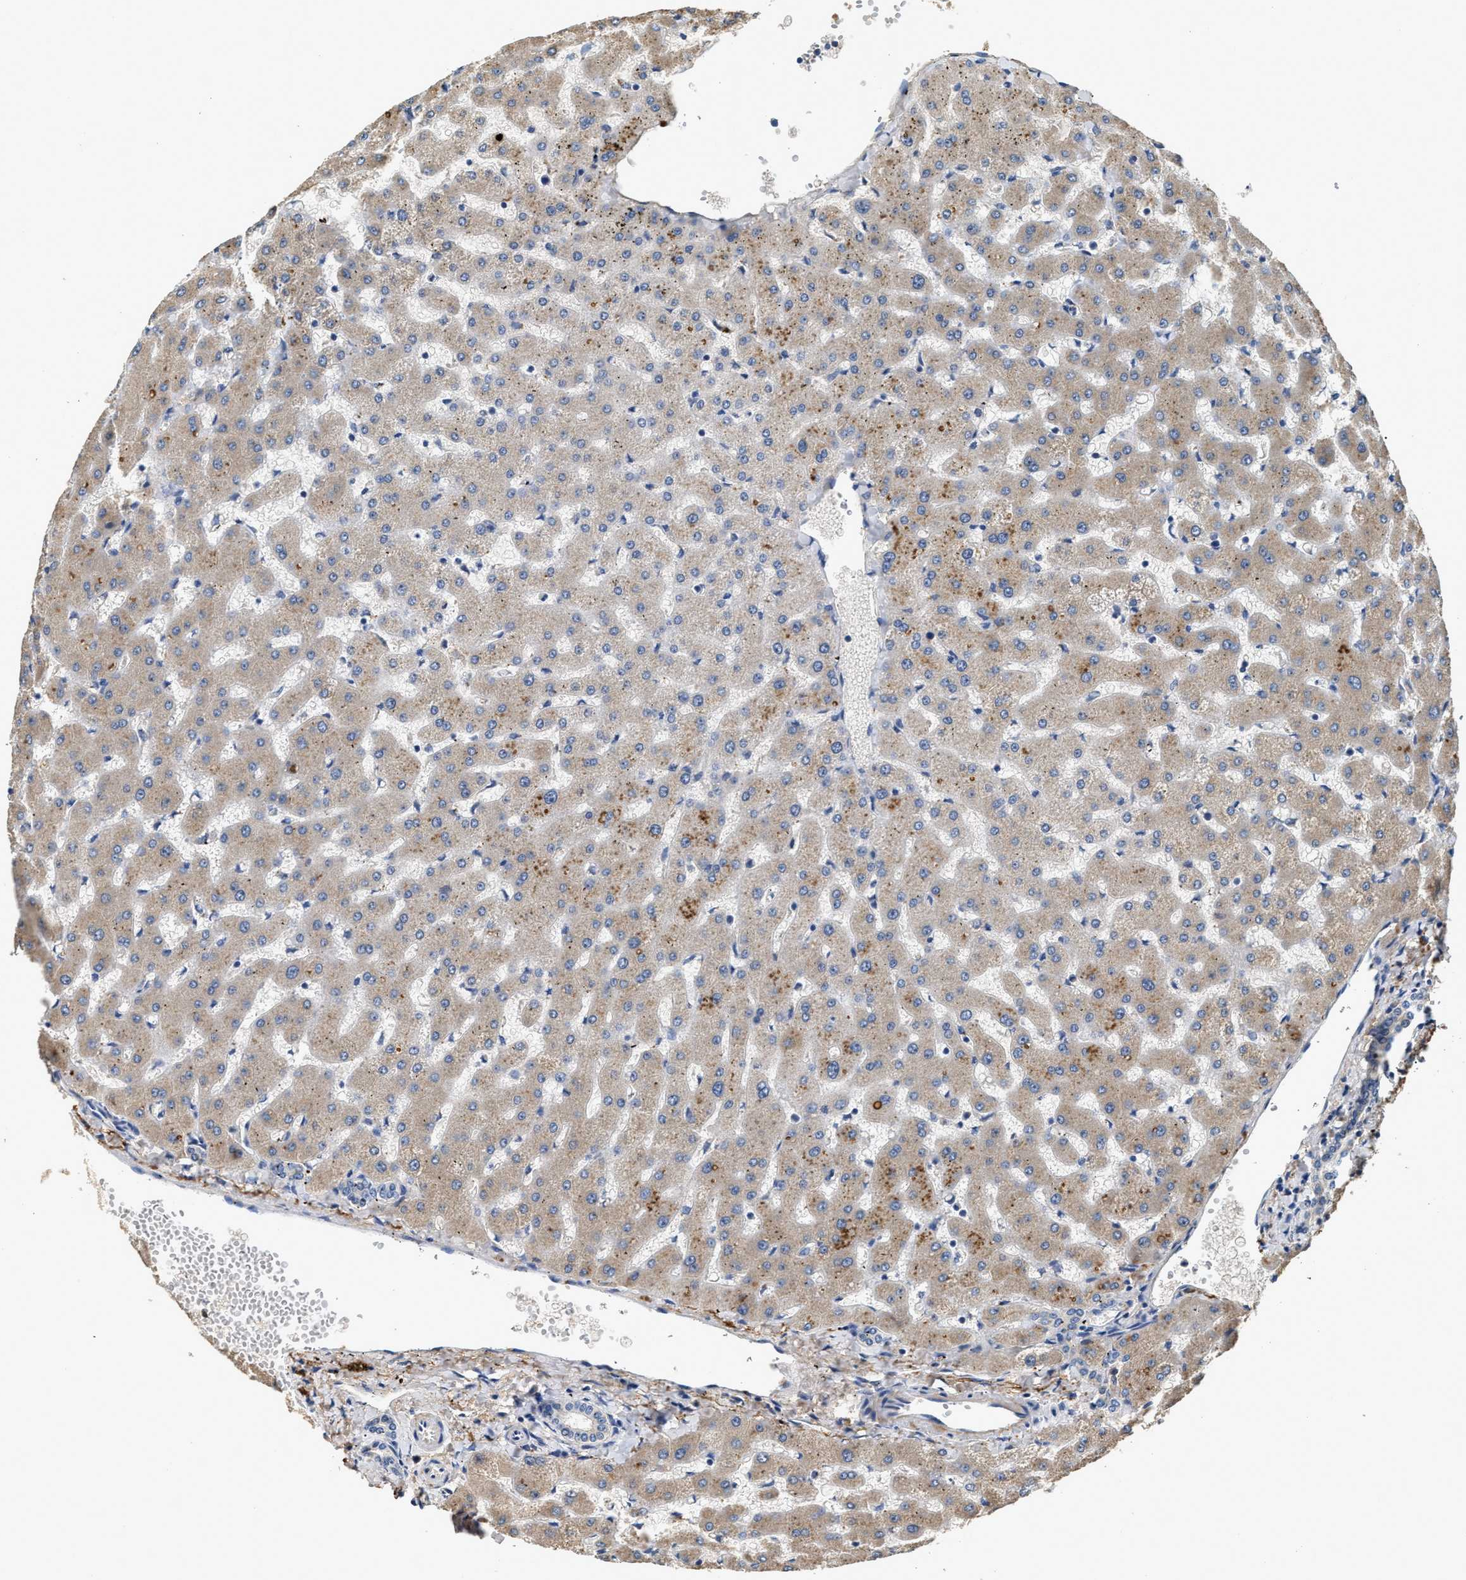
{"staining": {"intensity": "negative", "quantity": "none", "location": "none"}, "tissue": "liver", "cell_type": "Cholangiocytes", "image_type": "normal", "snomed": [{"axis": "morphology", "description": "Normal tissue, NOS"}, {"axis": "topography", "description": "Liver"}], "caption": "High magnification brightfield microscopy of normal liver stained with DAB (brown) and counterstained with hematoxylin (blue): cholangiocytes show no significant staining. Brightfield microscopy of IHC stained with DAB (brown) and hematoxylin (blue), captured at high magnification.", "gene": "C3", "patient": {"sex": "female", "age": 63}}